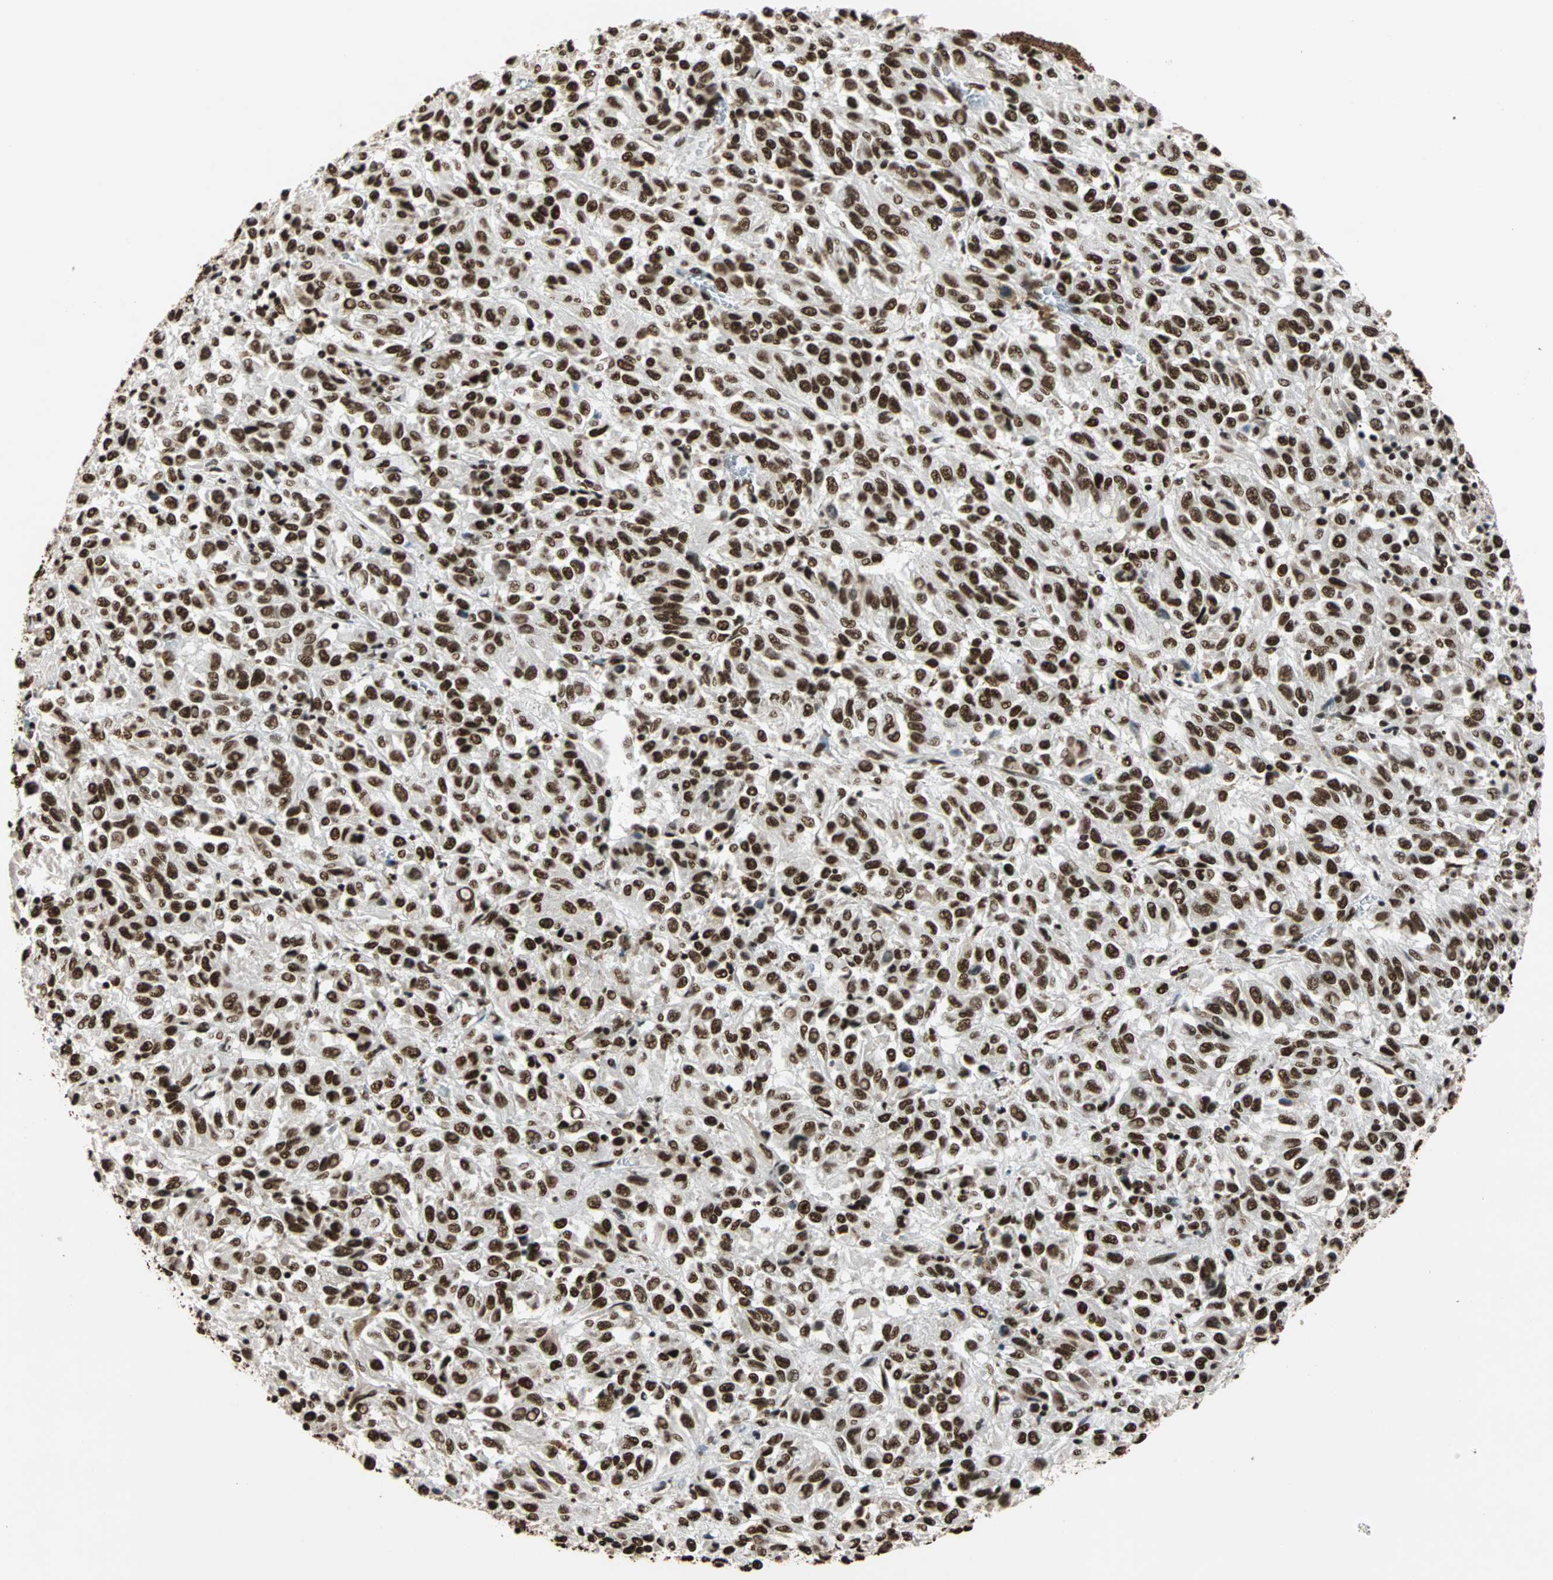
{"staining": {"intensity": "strong", "quantity": ">75%", "location": "nuclear"}, "tissue": "melanoma", "cell_type": "Tumor cells", "image_type": "cancer", "snomed": [{"axis": "morphology", "description": "Malignant melanoma, Metastatic site"}, {"axis": "topography", "description": "Lung"}], "caption": "This is an image of IHC staining of malignant melanoma (metastatic site), which shows strong expression in the nuclear of tumor cells.", "gene": "ILF2", "patient": {"sex": "male", "age": 64}}